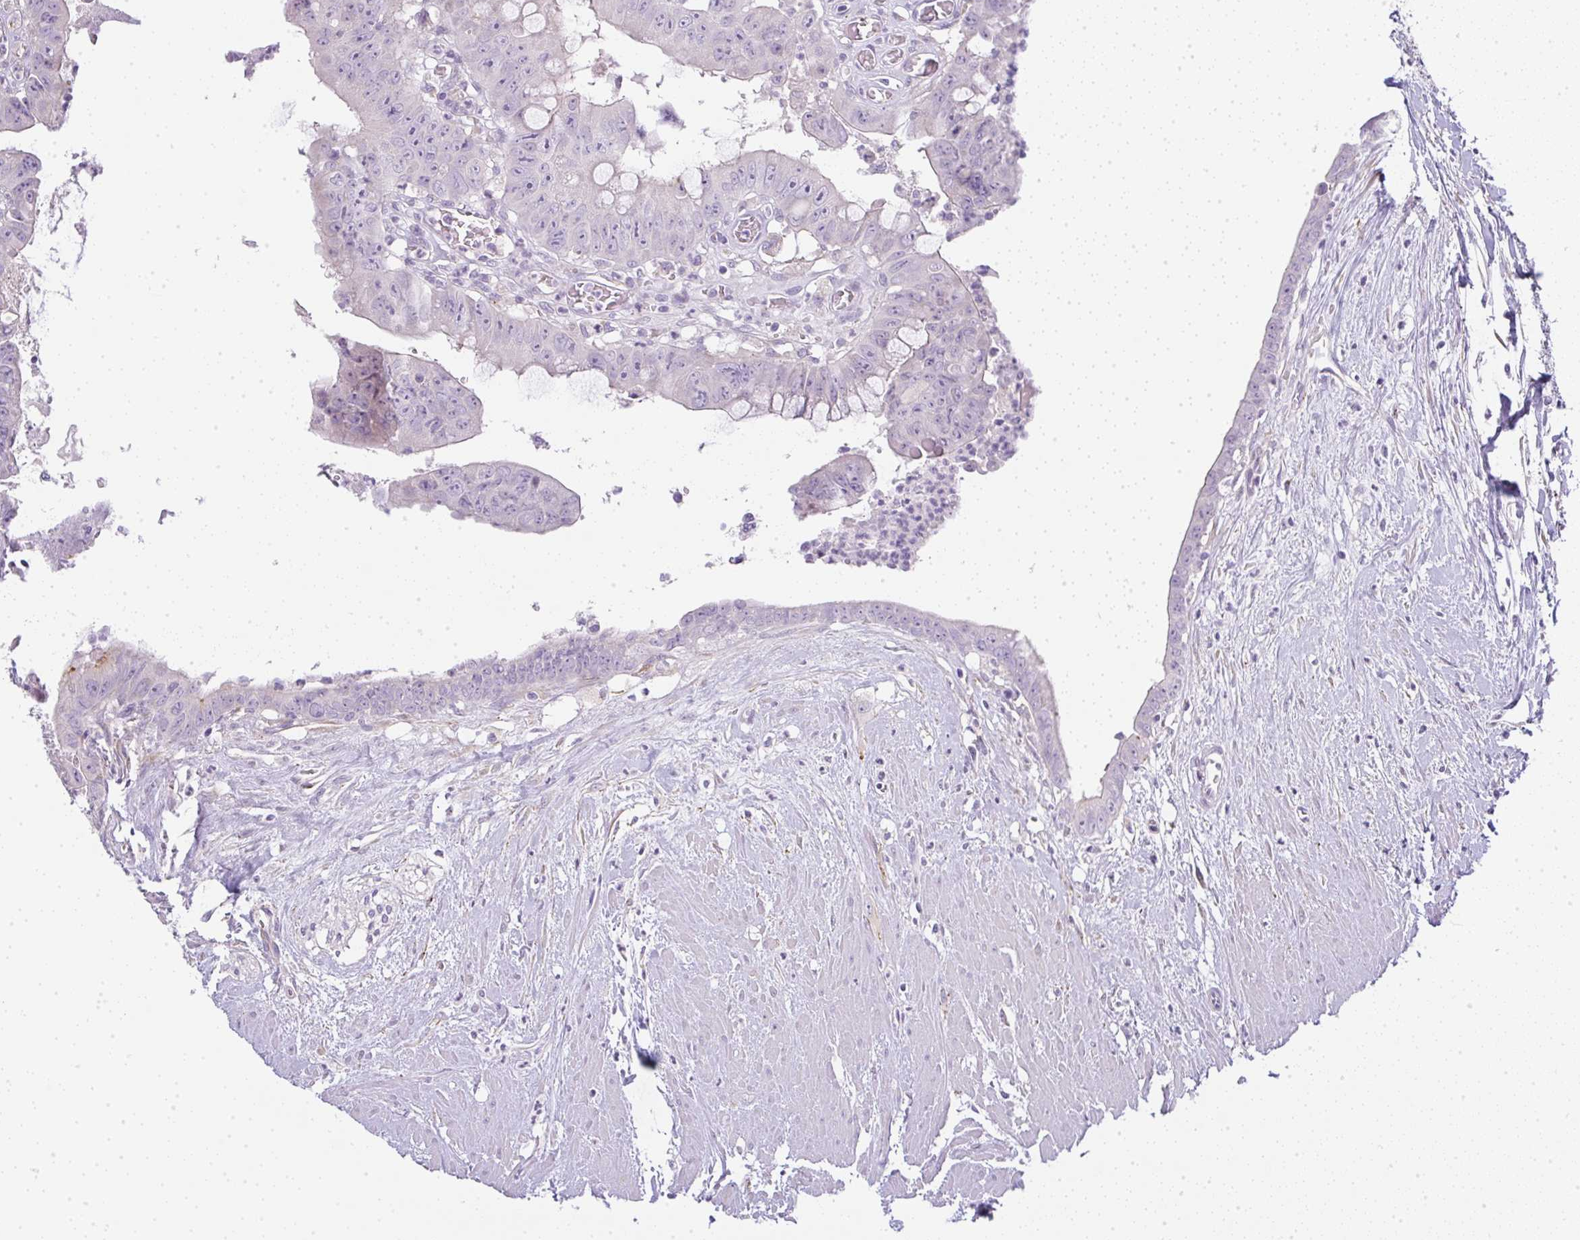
{"staining": {"intensity": "moderate", "quantity": "<25%", "location": "cytoplasmic/membranous"}, "tissue": "colorectal cancer", "cell_type": "Tumor cells", "image_type": "cancer", "snomed": [{"axis": "morphology", "description": "Adenocarcinoma, NOS"}, {"axis": "topography", "description": "Rectum"}], "caption": "Tumor cells display low levels of moderate cytoplasmic/membranous expression in approximately <25% of cells in colorectal adenocarcinoma. The protein of interest is stained brown, and the nuclei are stained in blue (DAB IHC with brightfield microscopy, high magnification).", "gene": "LPAR4", "patient": {"sex": "male", "age": 78}}